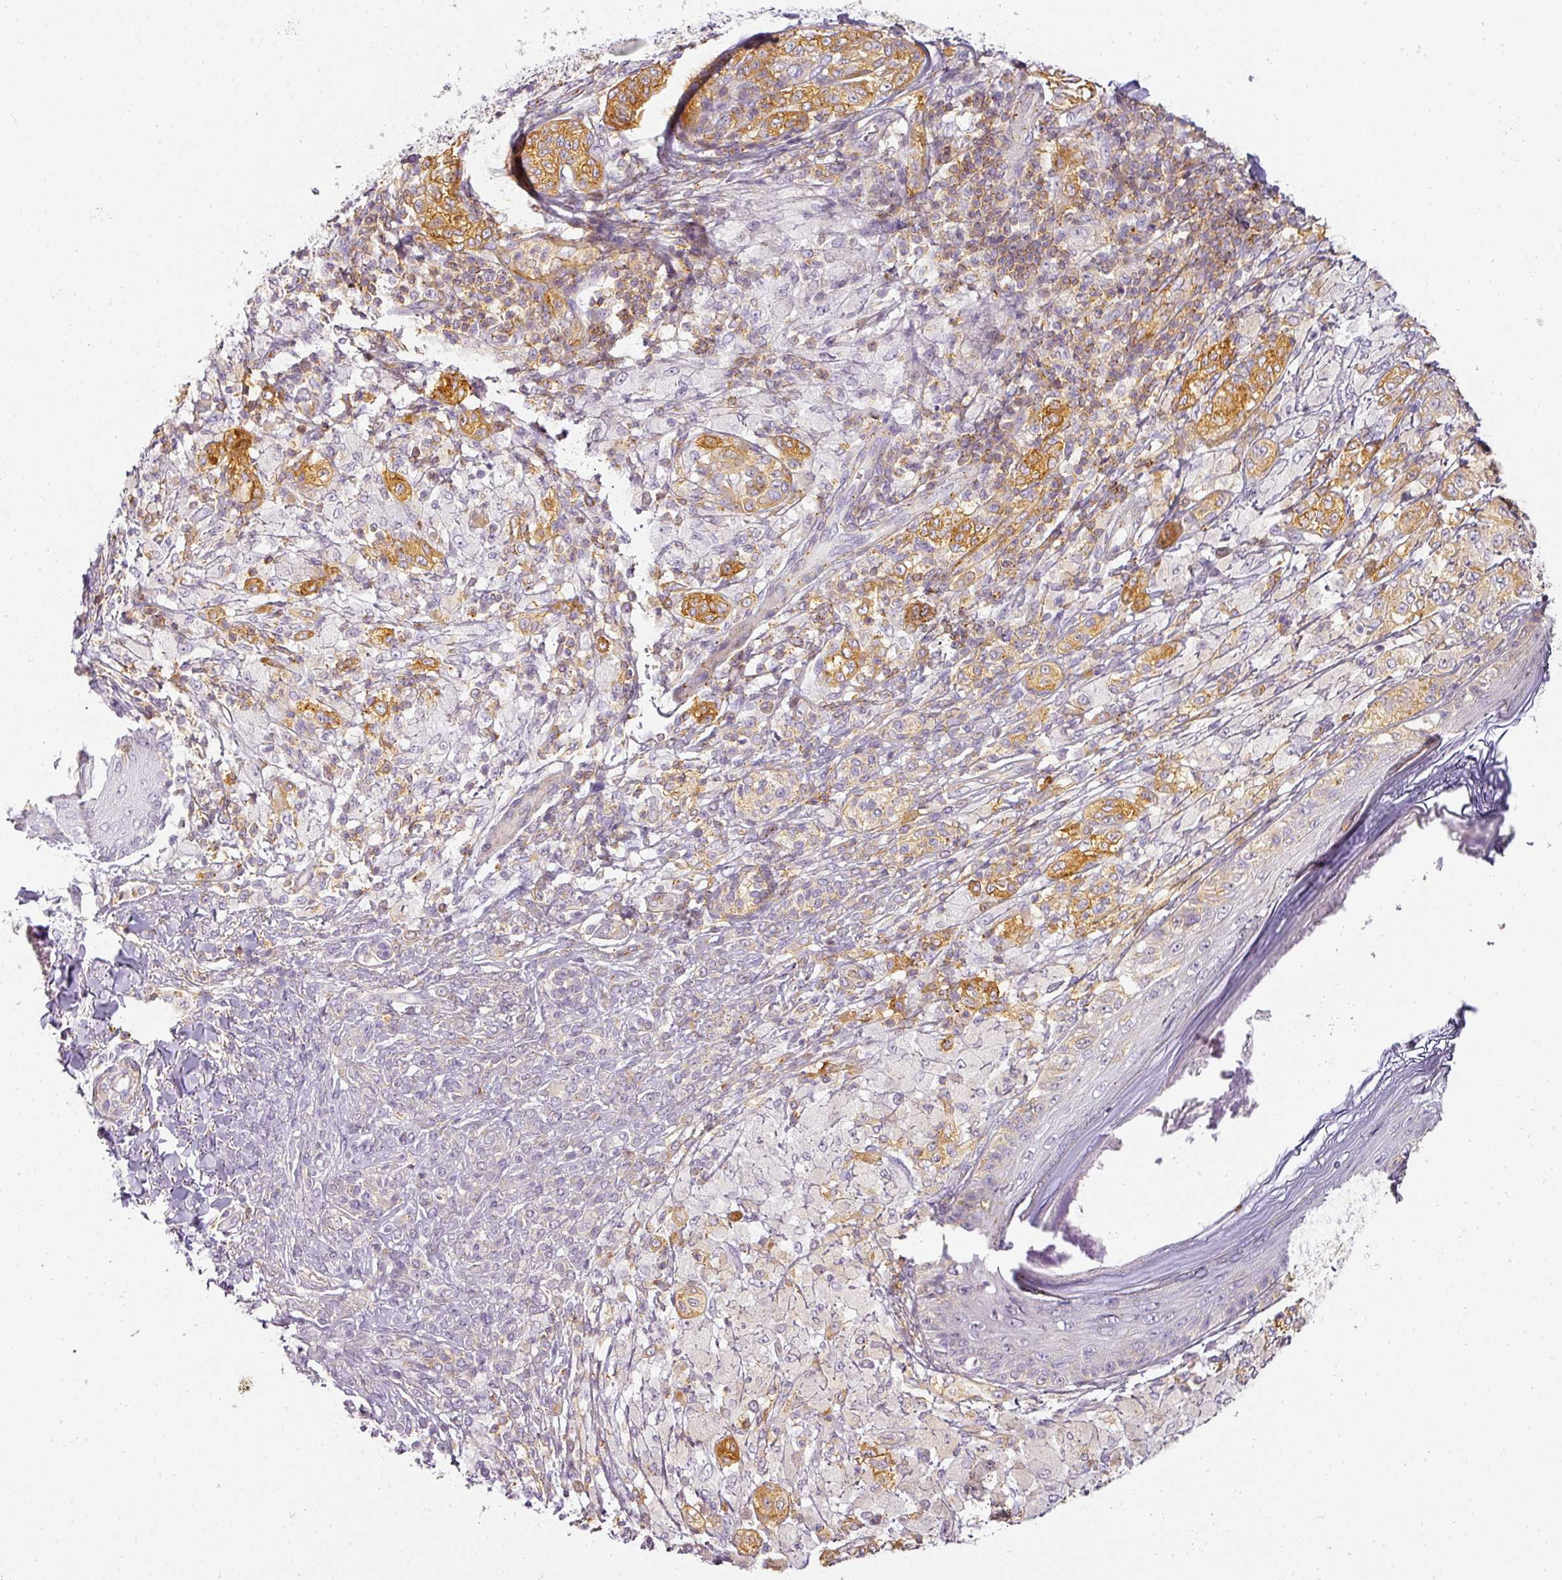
{"staining": {"intensity": "moderate", "quantity": "25%-75%", "location": "cytoplasmic/membranous"}, "tissue": "melanoma", "cell_type": "Tumor cells", "image_type": "cancer", "snomed": [{"axis": "morphology", "description": "Malignant melanoma, NOS"}, {"axis": "topography", "description": "Skin"}], "caption": "Tumor cells display medium levels of moderate cytoplasmic/membranous expression in approximately 25%-75% of cells in human malignant melanoma. (DAB IHC, brown staining for protein, blue staining for nuclei).", "gene": "TMEM42", "patient": {"sex": "male", "age": 42}}